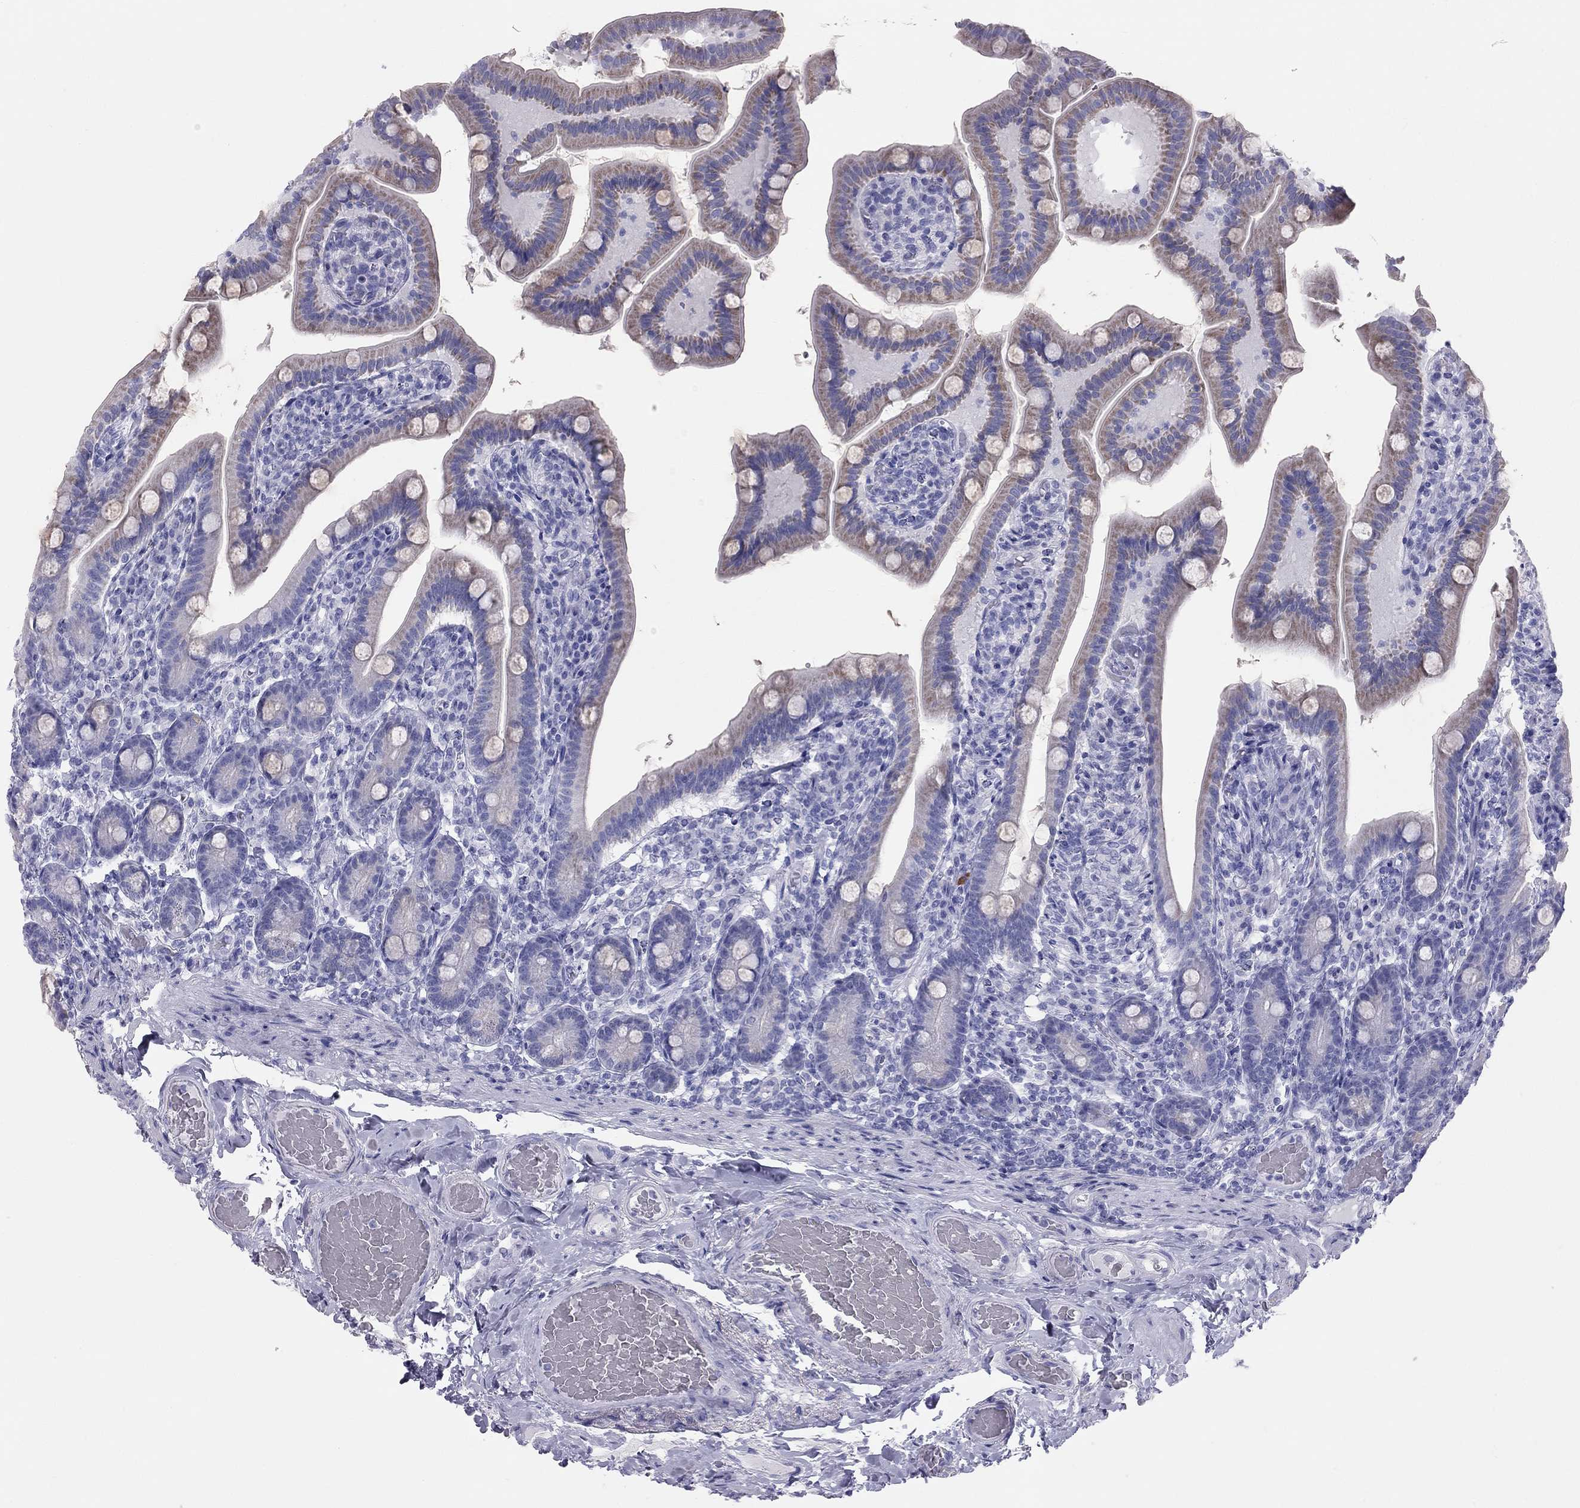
{"staining": {"intensity": "moderate", "quantity": "<25%", "location": "cytoplasmic/membranous"}, "tissue": "small intestine", "cell_type": "Glandular cells", "image_type": "normal", "snomed": [{"axis": "morphology", "description": "Normal tissue, NOS"}, {"axis": "topography", "description": "Small intestine"}], "caption": "Glandular cells reveal moderate cytoplasmic/membranous staining in approximately <25% of cells in benign small intestine.", "gene": "TRPM3", "patient": {"sex": "male", "age": 66}}